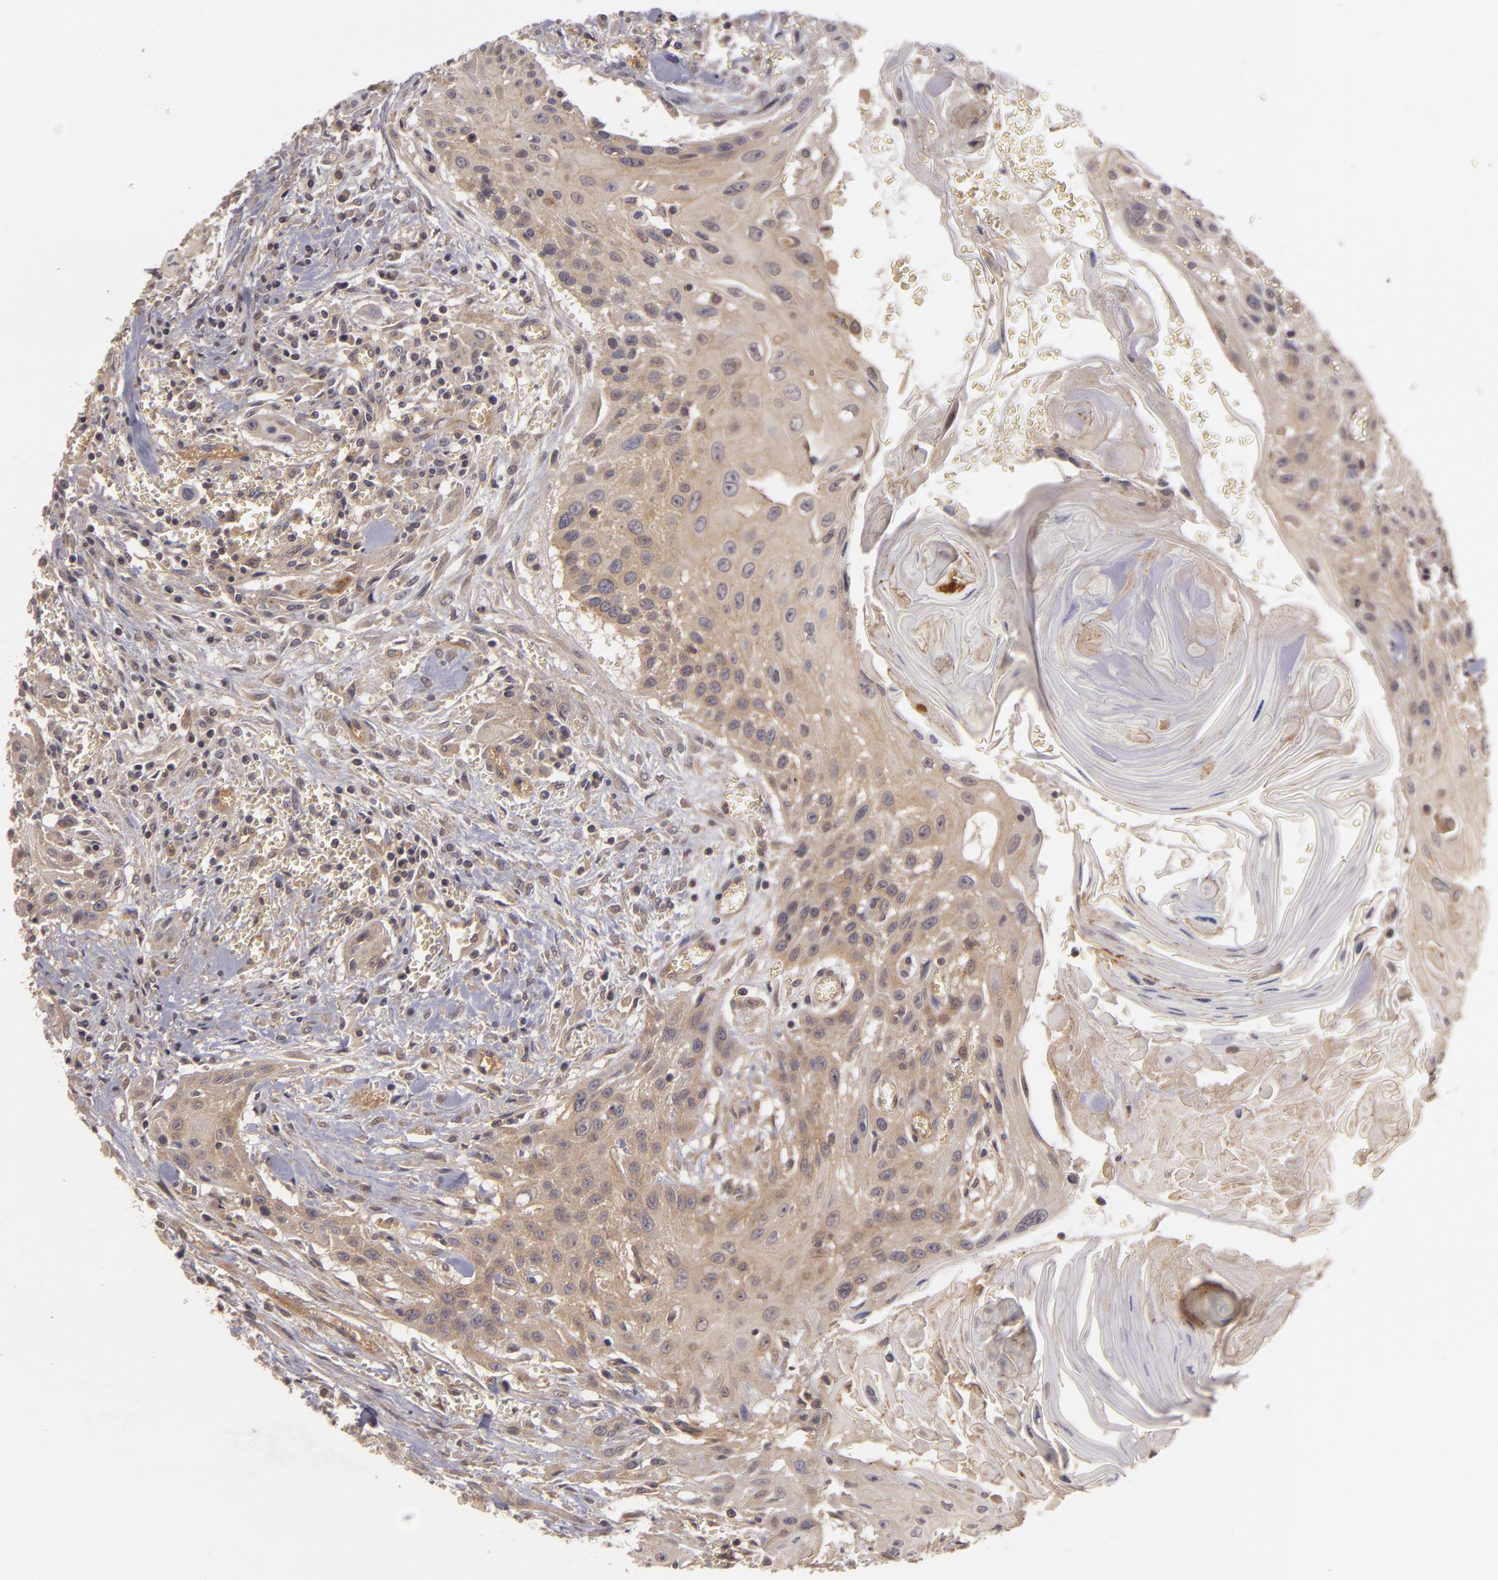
{"staining": {"intensity": "weak", "quantity": ">75%", "location": "cytoplasmic/membranous"}, "tissue": "head and neck cancer", "cell_type": "Tumor cells", "image_type": "cancer", "snomed": [{"axis": "morphology", "description": "Squamous cell carcinoma, NOS"}, {"axis": "morphology", "description": "Squamous cell carcinoma, metastatic, NOS"}, {"axis": "topography", "description": "Lymph node"}, {"axis": "topography", "description": "Salivary gland"}, {"axis": "topography", "description": "Head-Neck"}], "caption": "DAB (3,3'-diaminobenzidine) immunohistochemical staining of human head and neck cancer (metastatic squamous cell carcinoma) shows weak cytoplasmic/membranous protein staining in about >75% of tumor cells.", "gene": "HRAS", "patient": {"sex": "female", "age": 74}}